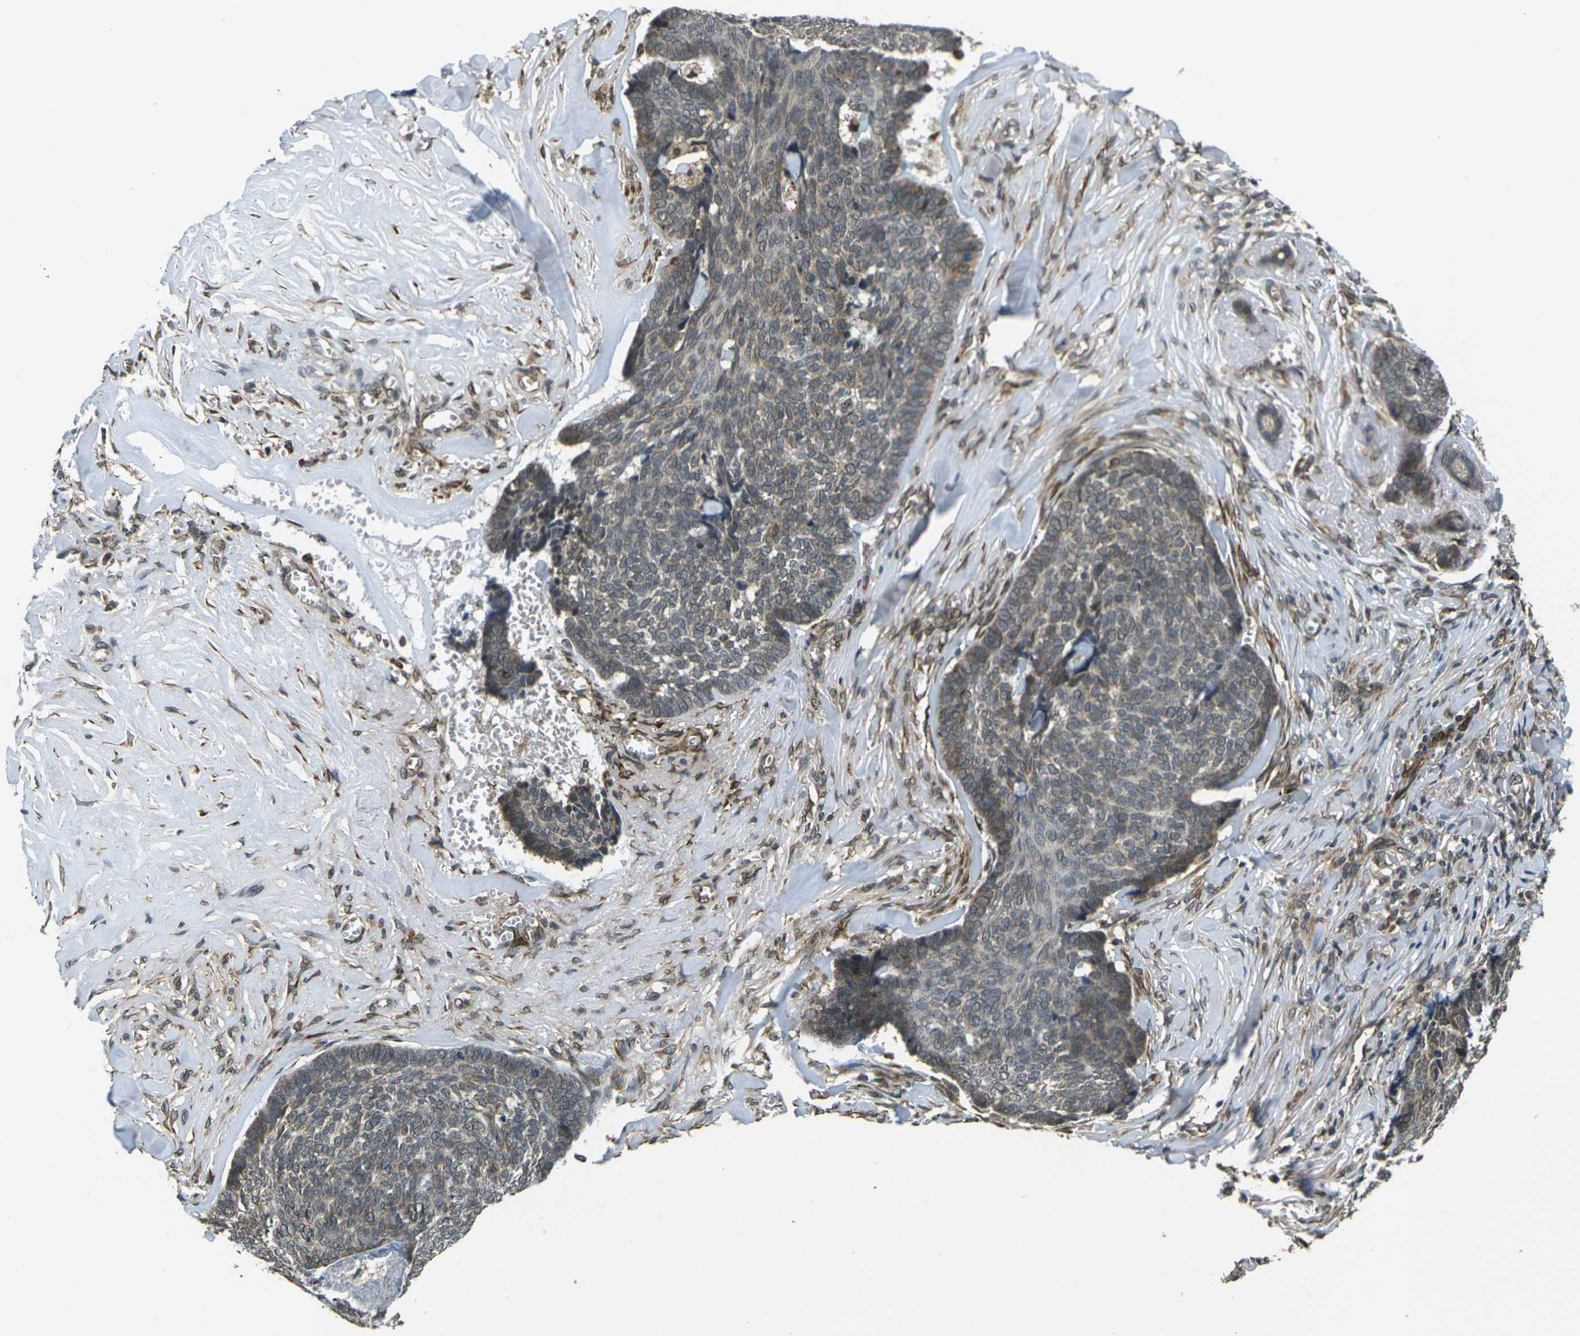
{"staining": {"intensity": "weak", "quantity": "25%-75%", "location": "cytoplasmic/membranous"}, "tissue": "skin cancer", "cell_type": "Tumor cells", "image_type": "cancer", "snomed": [{"axis": "morphology", "description": "Basal cell carcinoma"}, {"axis": "topography", "description": "Skin"}], "caption": "Tumor cells show weak cytoplasmic/membranous positivity in approximately 25%-75% of cells in skin cancer (basal cell carcinoma).", "gene": "FUT11", "patient": {"sex": "male", "age": 84}}